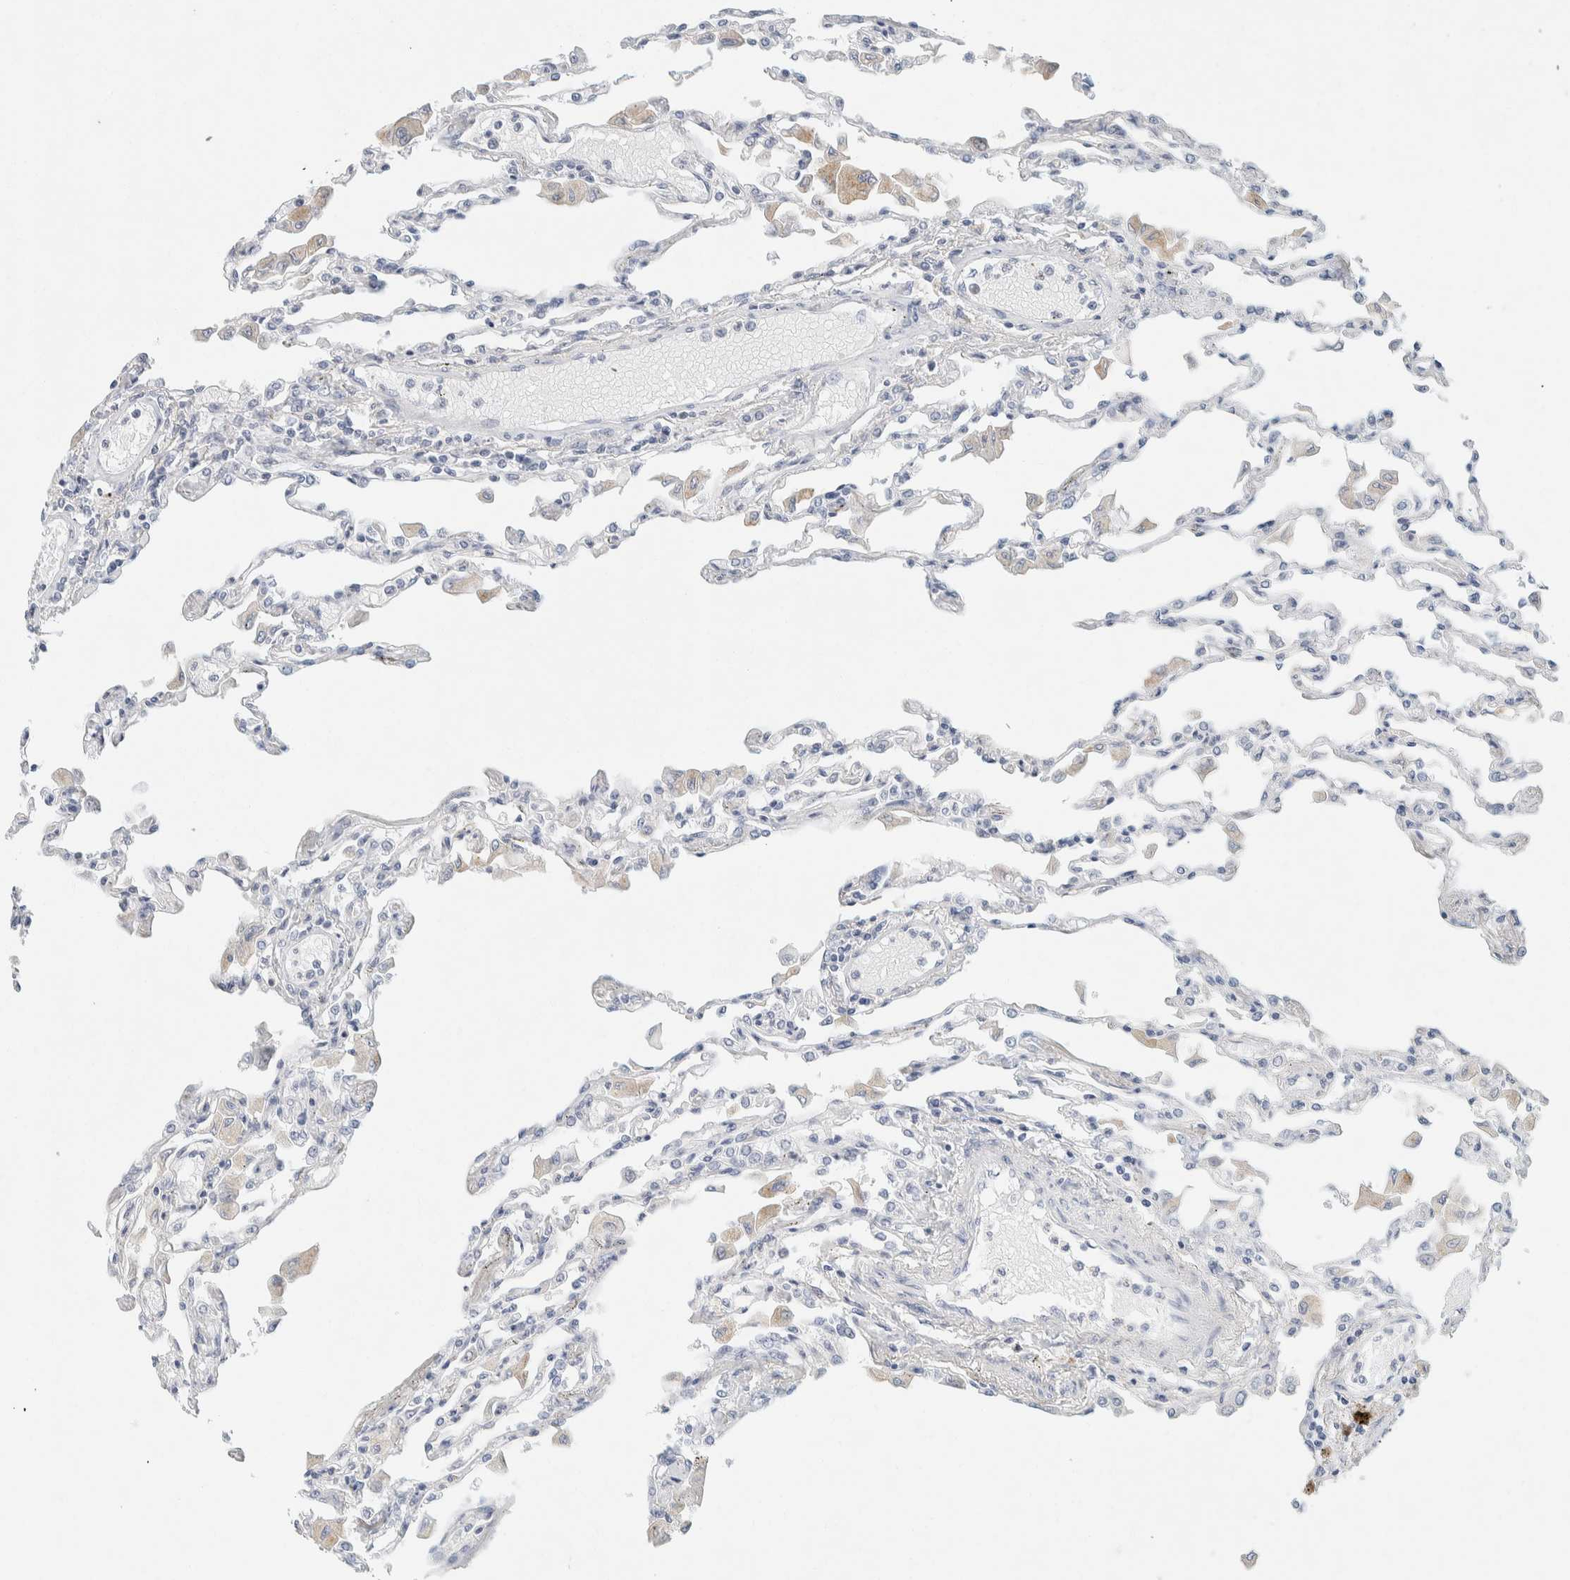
{"staining": {"intensity": "negative", "quantity": "none", "location": "none"}, "tissue": "lung", "cell_type": "Alveolar cells", "image_type": "normal", "snomed": [{"axis": "morphology", "description": "Normal tissue, NOS"}, {"axis": "topography", "description": "Bronchus"}, {"axis": "topography", "description": "Lung"}], "caption": "IHC photomicrograph of unremarkable lung: human lung stained with DAB (3,3'-diaminobenzidine) displays no significant protein staining in alveolar cells.", "gene": "ALOX12B", "patient": {"sex": "female", "age": 49}}